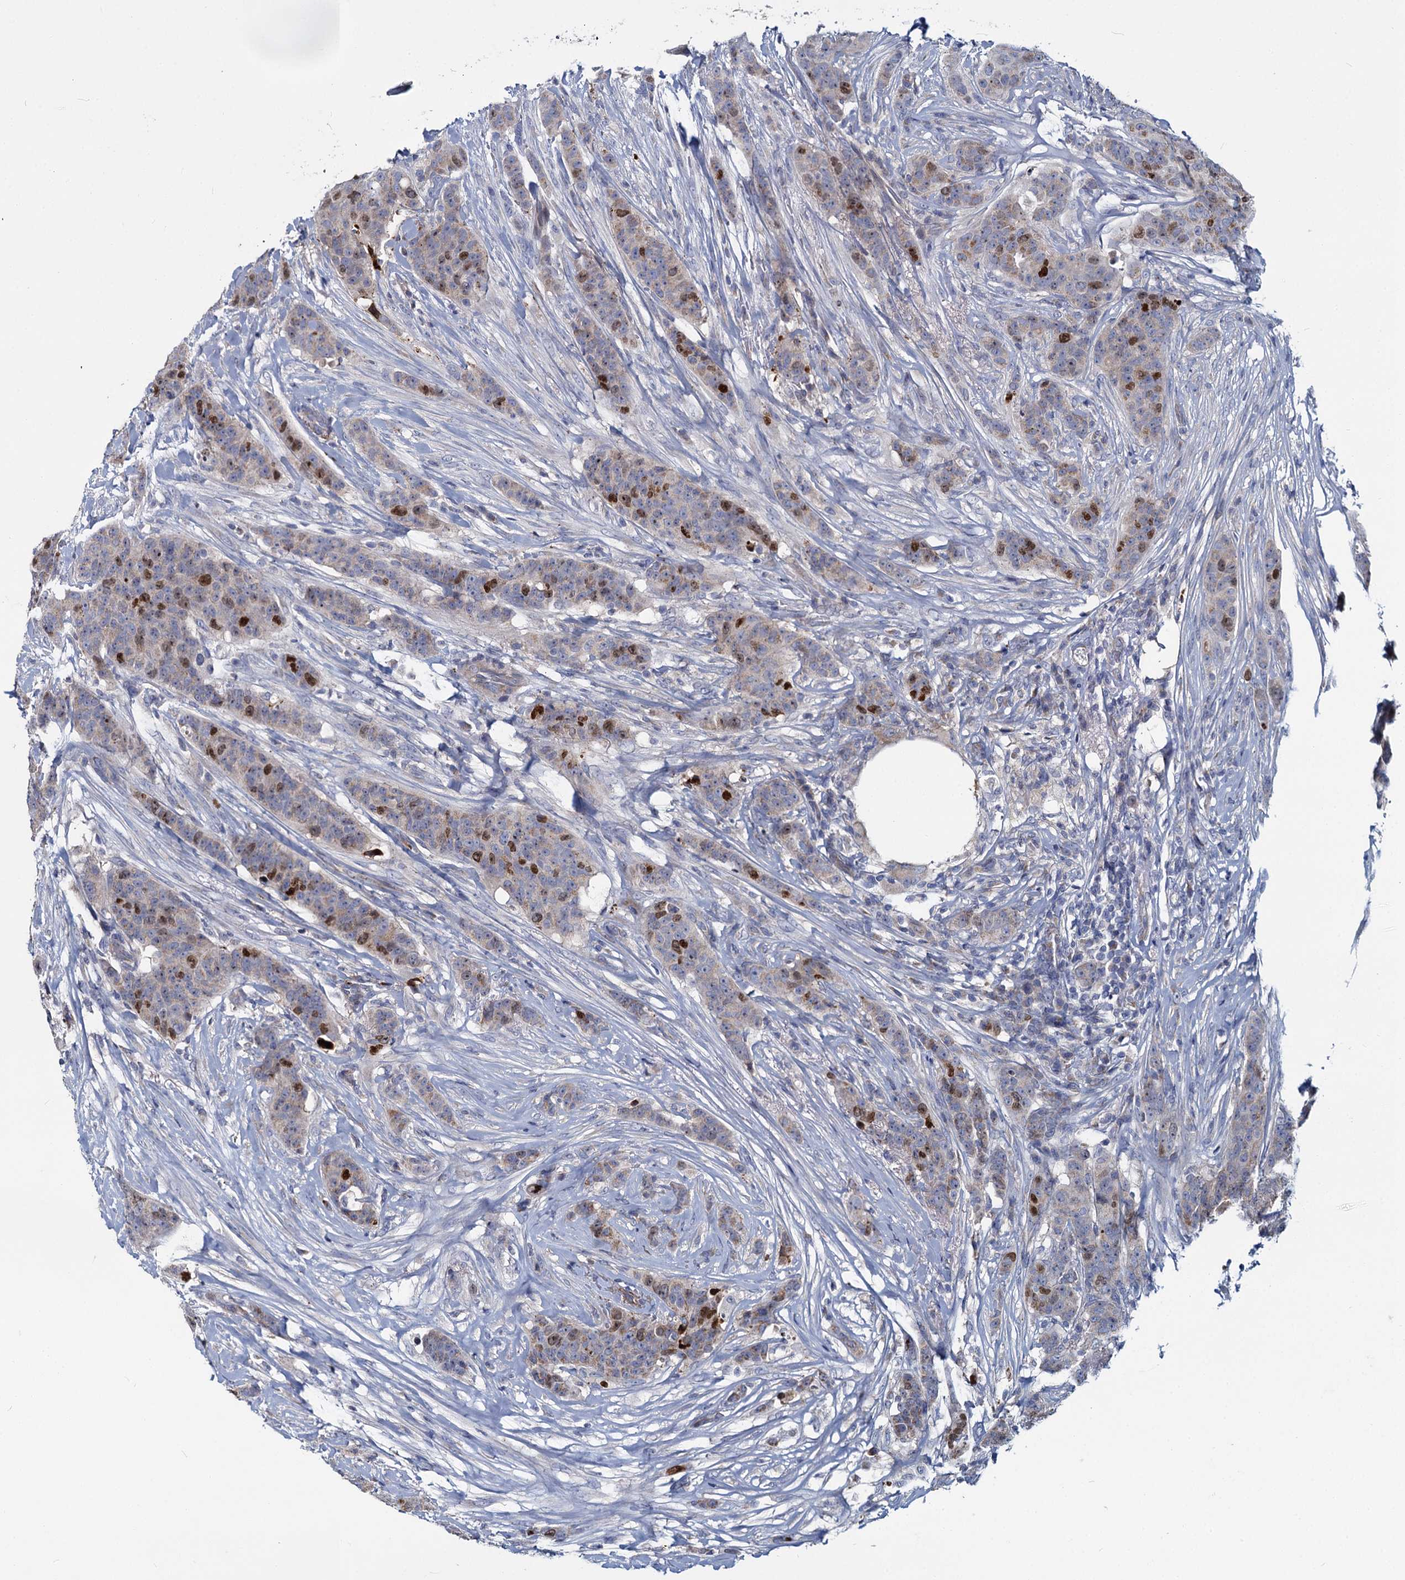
{"staining": {"intensity": "strong", "quantity": "<25%", "location": "nuclear"}, "tissue": "breast cancer", "cell_type": "Tumor cells", "image_type": "cancer", "snomed": [{"axis": "morphology", "description": "Duct carcinoma"}, {"axis": "topography", "description": "Breast"}], "caption": "Breast invasive ductal carcinoma stained for a protein (brown) shows strong nuclear positive expression in approximately <25% of tumor cells.", "gene": "DCUN1D2", "patient": {"sex": "female", "age": 40}}